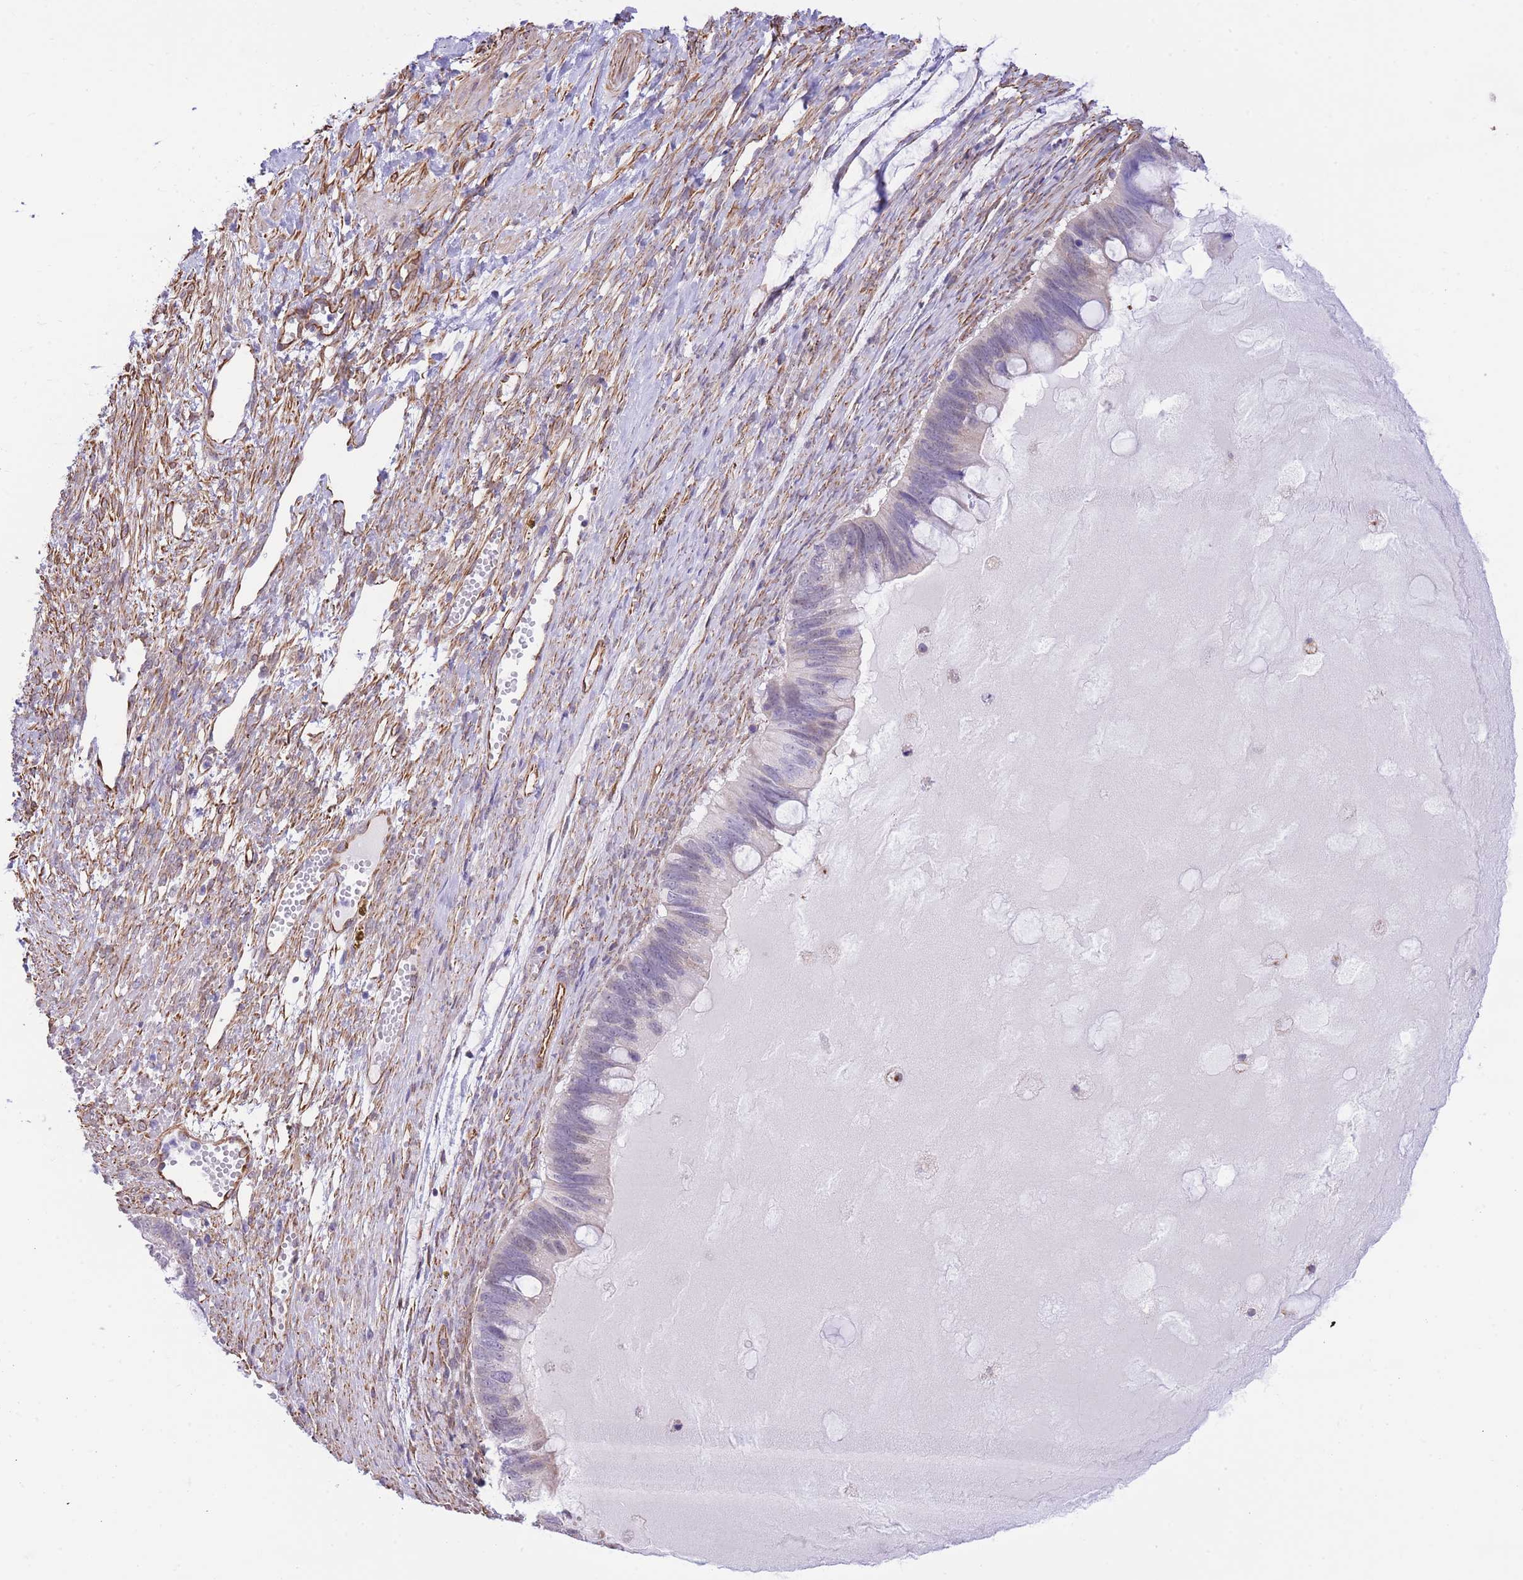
{"staining": {"intensity": "negative", "quantity": "none", "location": "none"}, "tissue": "ovarian cancer", "cell_type": "Tumor cells", "image_type": "cancer", "snomed": [{"axis": "morphology", "description": "Cystadenocarcinoma, mucinous, NOS"}, {"axis": "topography", "description": "Ovary"}], "caption": "Protein analysis of ovarian mucinous cystadenocarcinoma shows no significant expression in tumor cells.", "gene": "PSG8", "patient": {"sex": "female", "age": 61}}